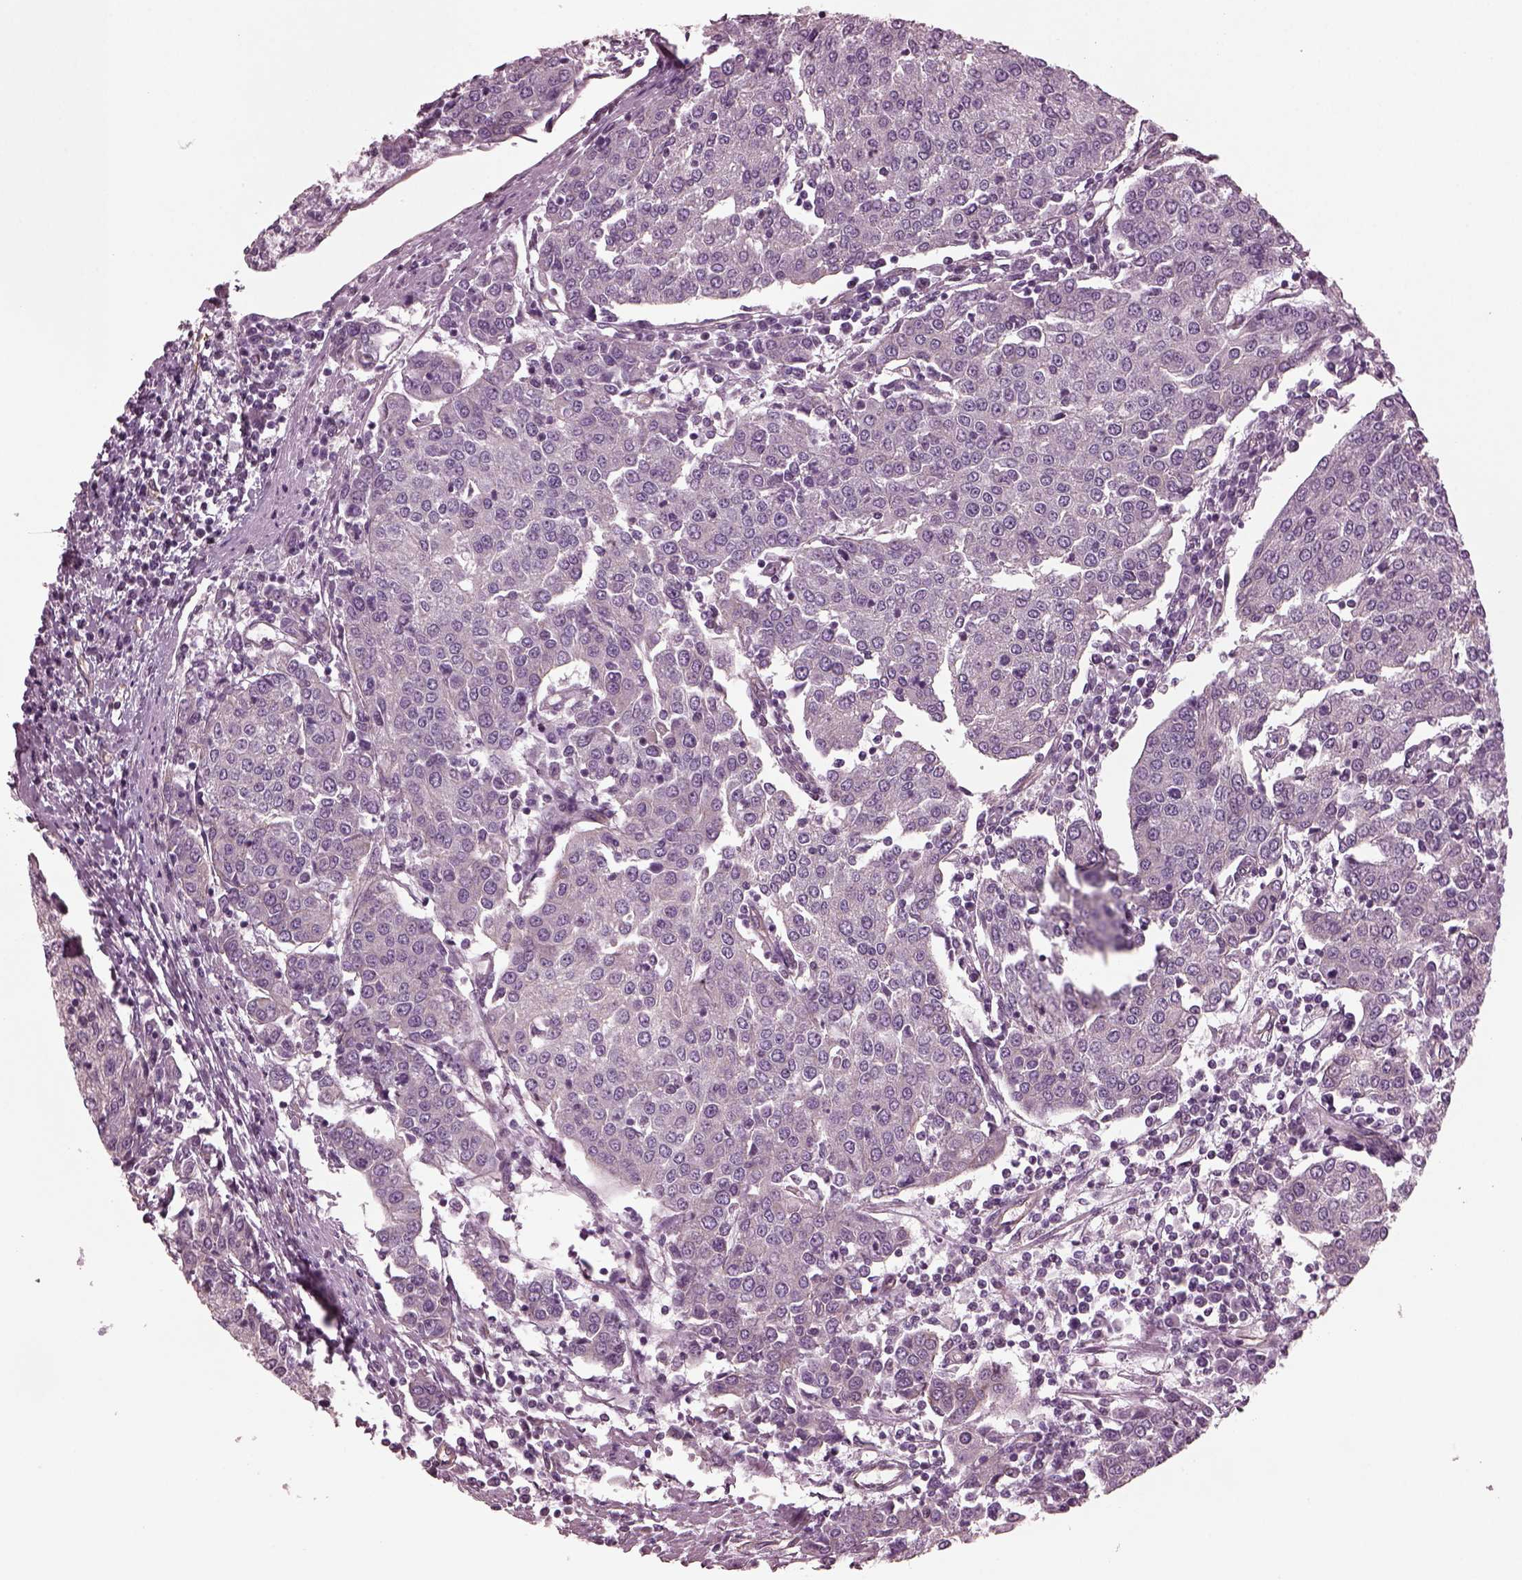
{"staining": {"intensity": "negative", "quantity": "none", "location": "none"}, "tissue": "urothelial cancer", "cell_type": "Tumor cells", "image_type": "cancer", "snomed": [{"axis": "morphology", "description": "Urothelial carcinoma, High grade"}, {"axis": "topography", "description": "Urinary bladder"}], "caption": "Tumor cells are negative for protein expression in human urothelial carcinoma (high-grade). Nuclei are stained in blue.", "gene": "ODAD1", "patient": {"sex": "female", "age": 85}}